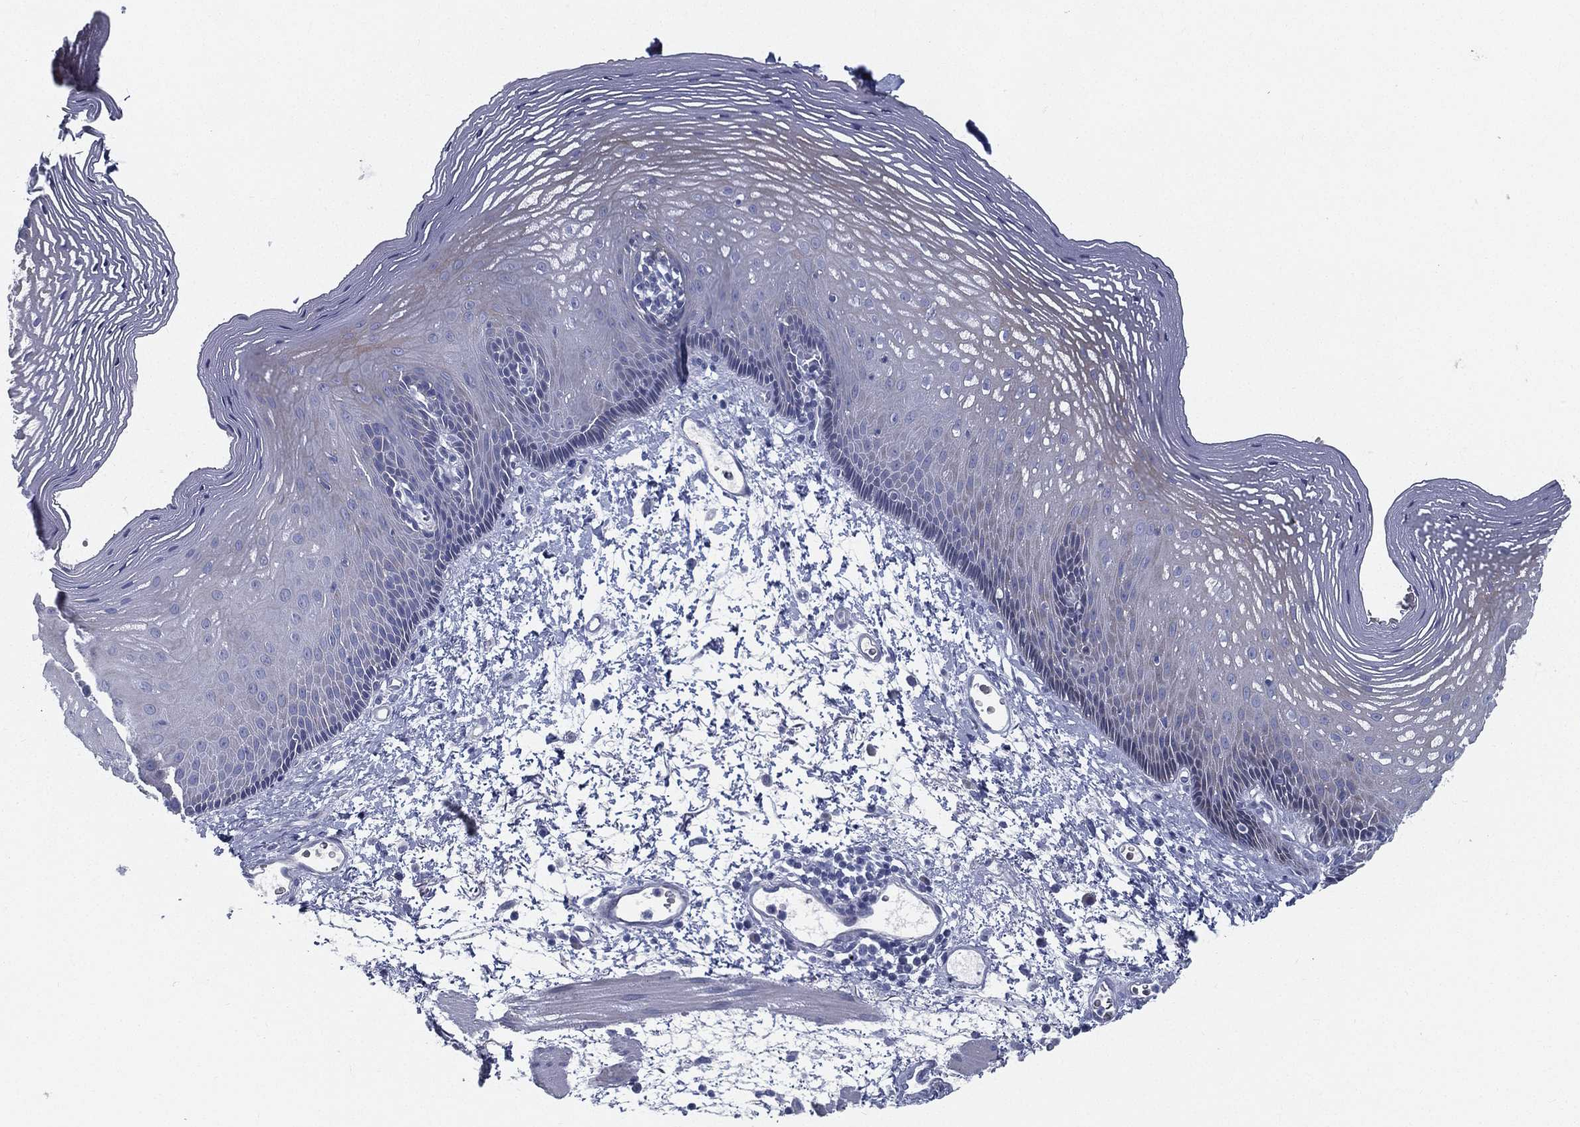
{"staining": {"intensity": "negative", "quantity": "none", "location": "none"}, "tissue": "esophagus", "cell_type": "Squamous epithelial cells", "image_type": "normal", "snomed": [{"axis": "morphology", "description": "Normal tissue, NOS"}, {"axis": "topography", "description": "Esophagus"}], "caption": "The immunohistochemistry image has no significant staining in squamous epithelial cells of esophagus. (Immunohistochemistry, brightfield microscopy, high magnification).", "gene": "SPPL2C", "patient": {"sex": "male", "age": 76}}